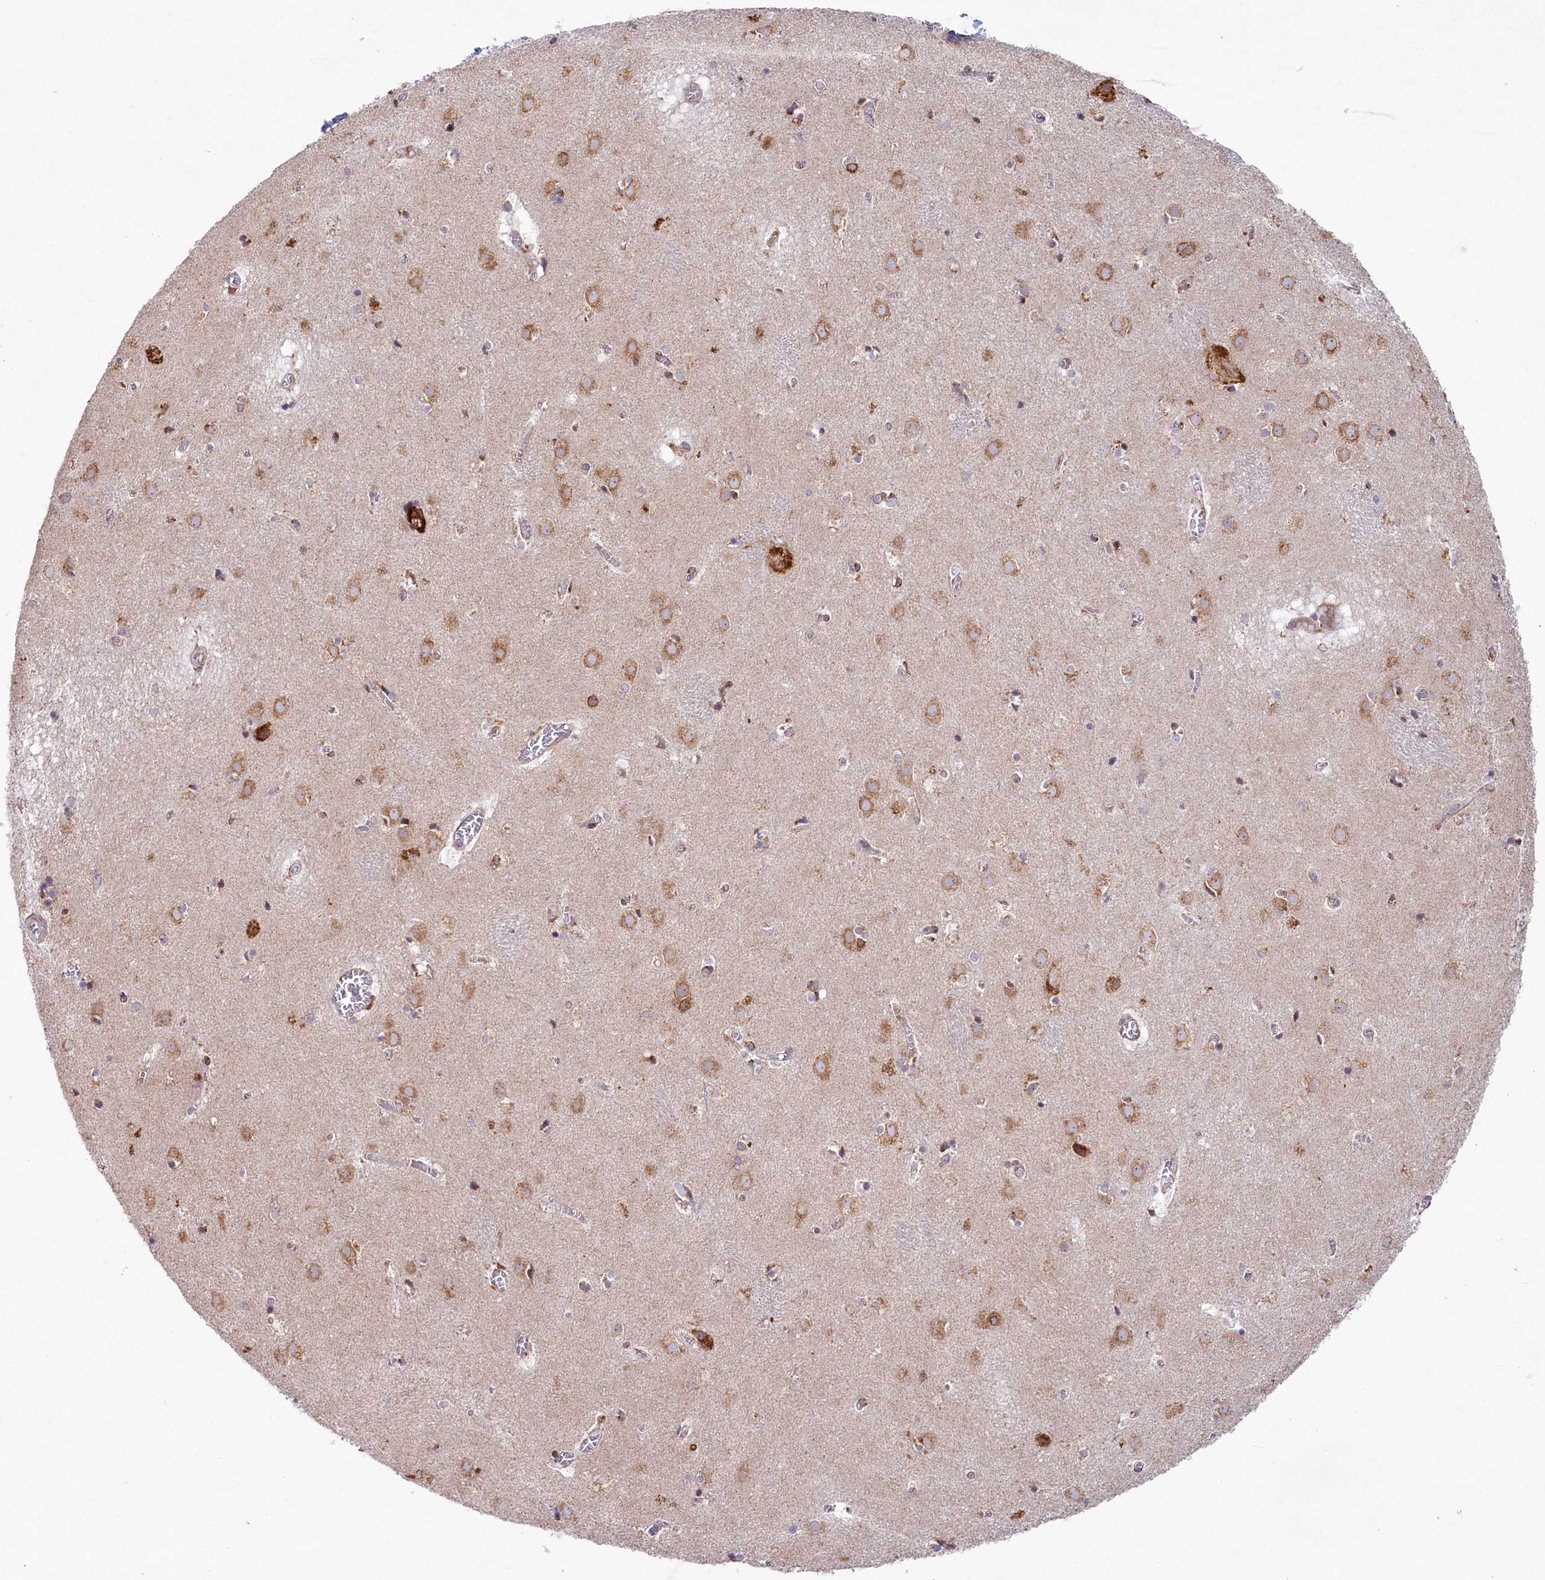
{"staining": {"intensity": "moderate", "quantity": "<25%", "location": "cytoplasmic/membranous"}, "tissue": "caudate", "cell_type": "Glial cells", "image_type": "normal", "snomed": [{"axis": "morphology", "description": "Normal tissue, NOS"}, {"axis": "topography", "description": "Lateral ventricle wall"}], "caption": "The histopathology image shows staining of benign caudate, revealing moderate cytoplasmic/membranous protein expression (brown color) within glial cells.", "gene": "CHID1", "patient": {"sex": "male", "age": 70}}